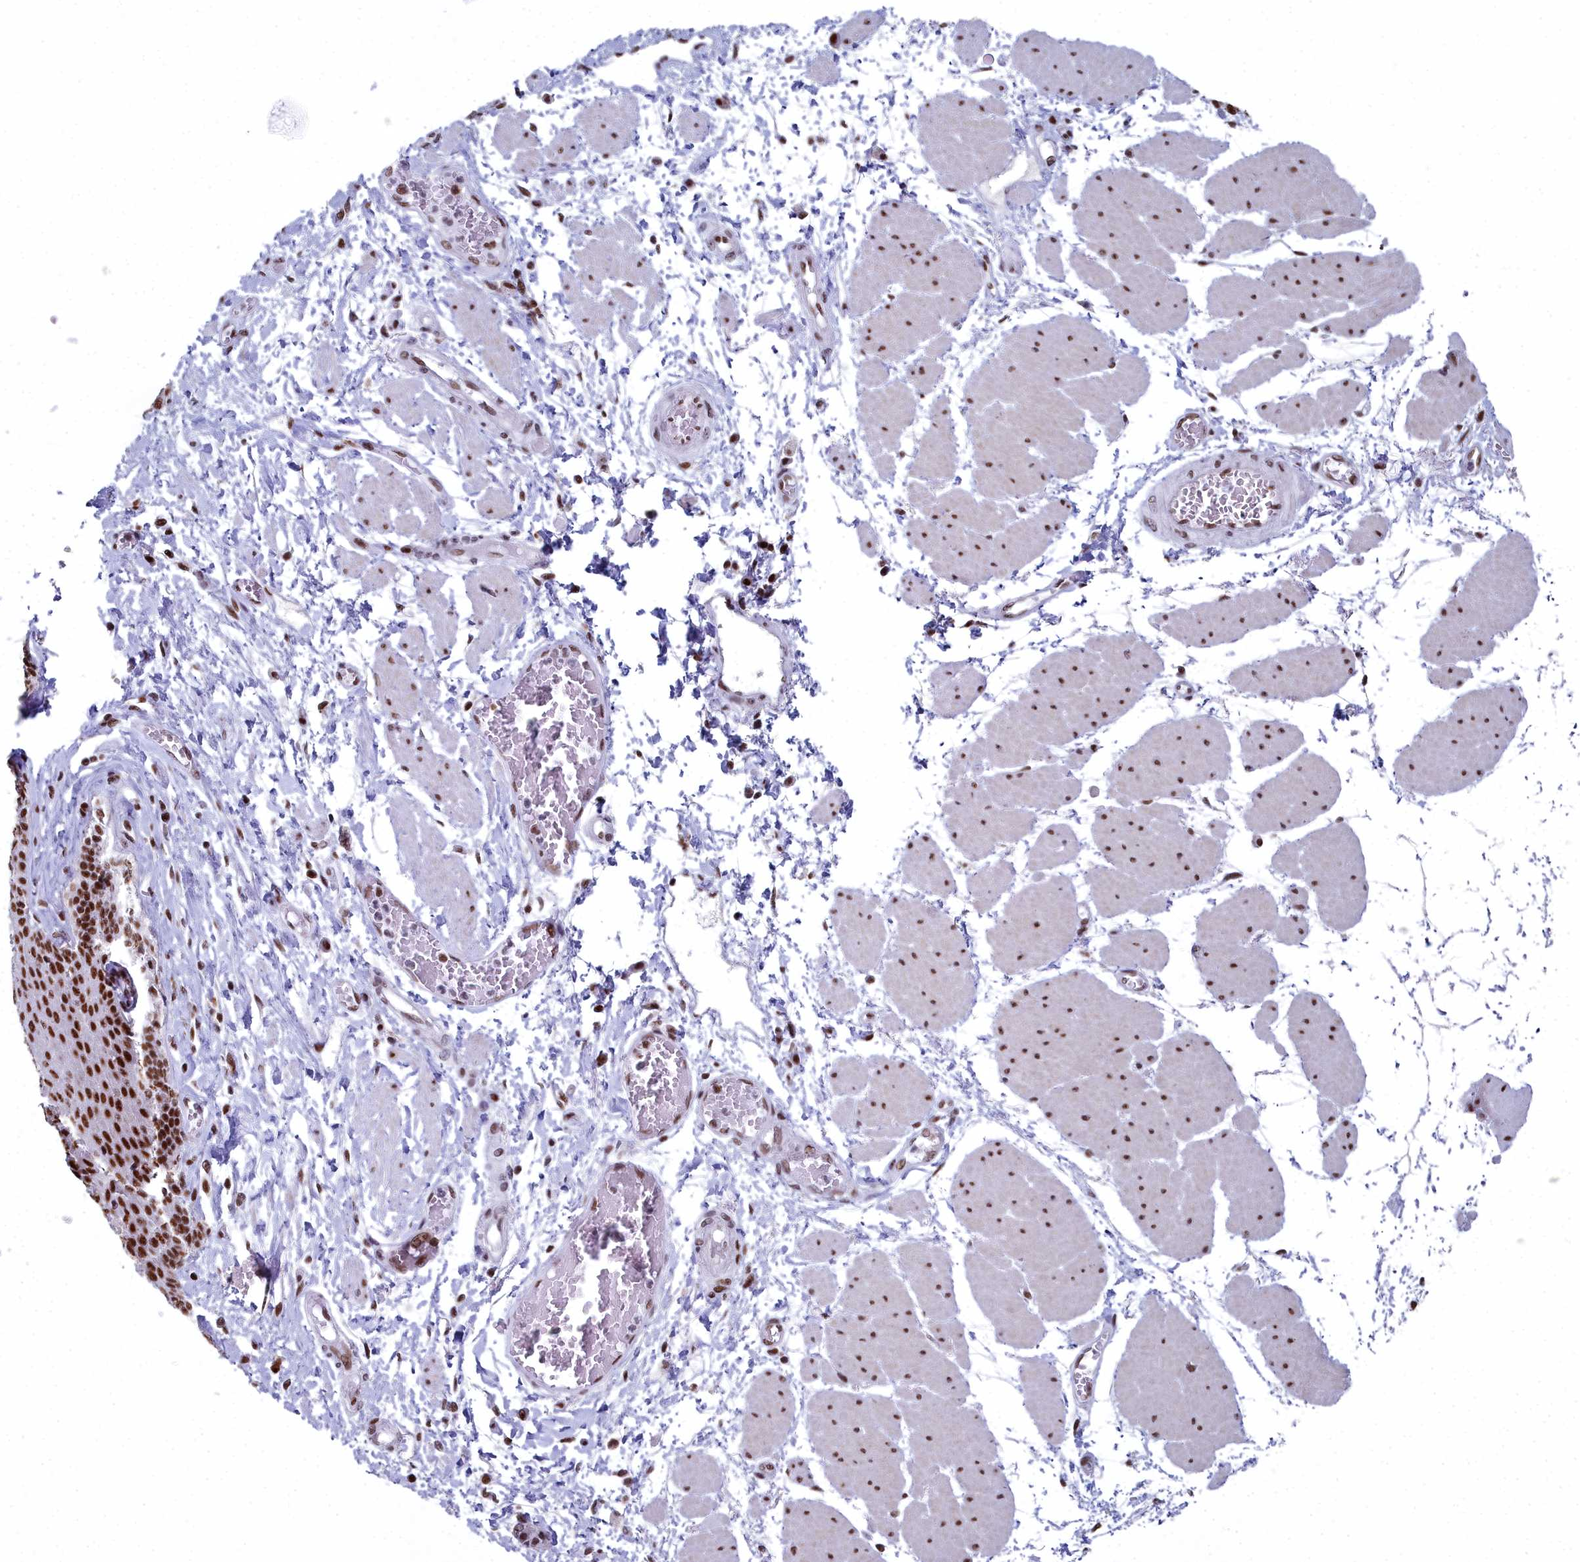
{"staining": {"intensity": "strong", "quantity": ">75%", "location": "nuclear"}, "tissue": "esophagus", "cell_type": "Squamous epithelial cells", "image_type": "normal", "snomed": [{"axis": "morphology", "description": "Normal tissue, NOS"}, {"axis": "topography", "description": "Esophagus"}], "caption": "IHC (DAB) staining of unremarkable esophagus shows strong nuclear protein expression in approximately >75% of squamous epithelial cells. (IHC, brightfield microscopy, high magnification).", "gene": "SF3B3", "patient": {"sex": "male", "age": 60}}